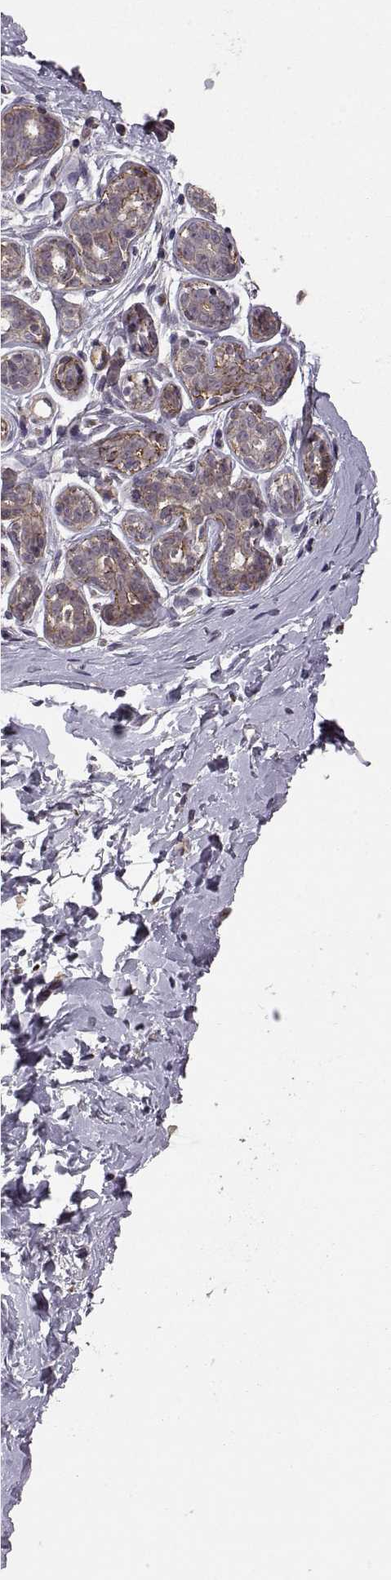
{"staining": {"intensity": "negative", "quantity": "none", "location": "none"}, "tissue": "breast", "cell_type": "Adipocytes", "image_type": "normal", "snomed": [{"axis": "morphology", "description": "Normal tissue, NOS"}, {"axis": "topography", "description": "Skin"}, {"axis": "topography", "description": "Breast"}], "caption": "DAB (3,3'-diaminobenzidine) immunohistochemical staining of benign human breast shows no significant staining in adipocytes.", "gene": "SYNPO", "patient": {"sex": "female", "age": 43}}